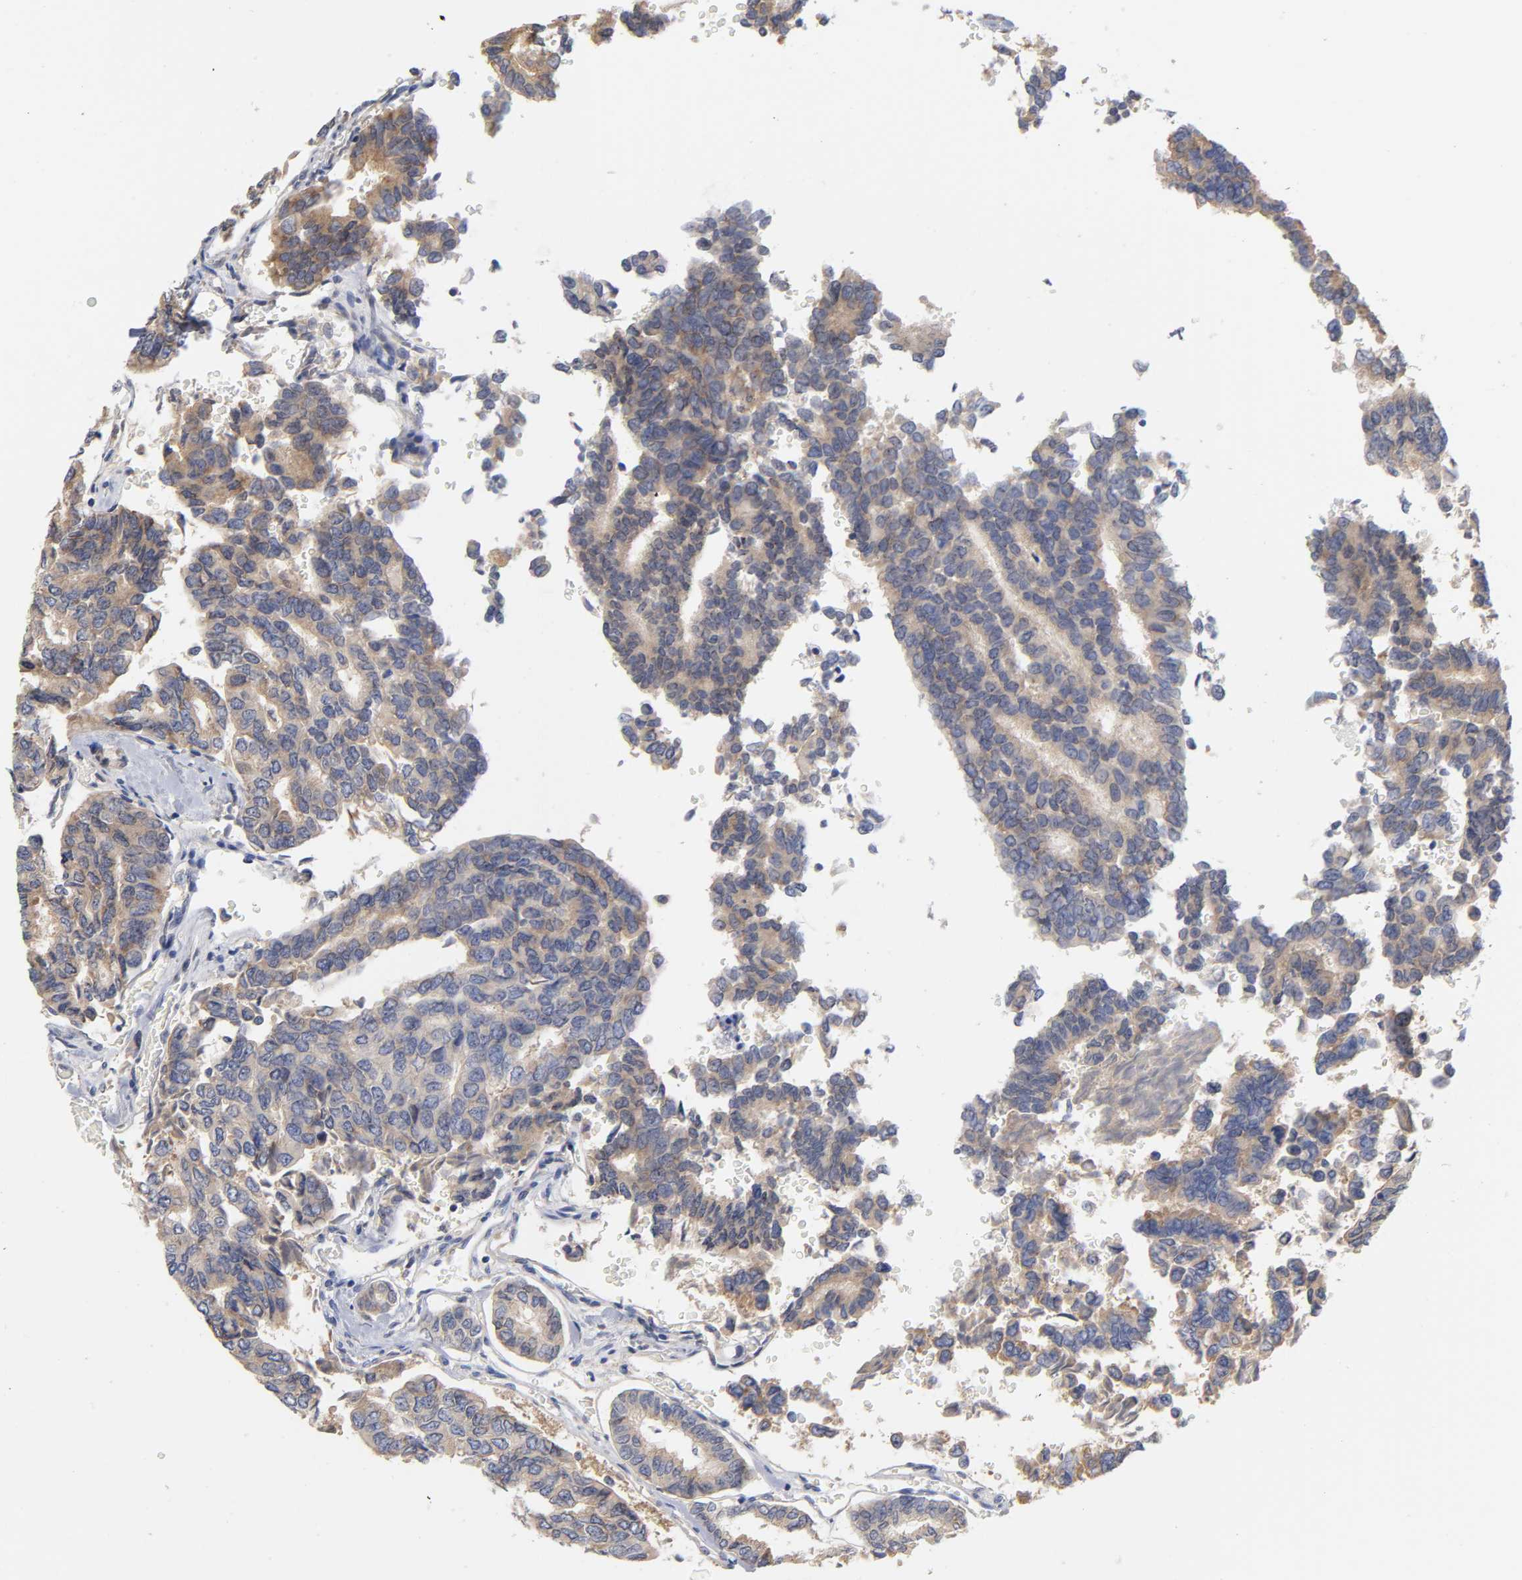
{"staining": {"intensity": "weak", "quantity": "25%-75%", "location": "cytoplasmic/membranous"}, "tissue": "thyroid cancer", "cell_type": "Tumor cells", "image_type": "cancer", "snomed": [{"axis": "morphology", "description": "Normal tissue, NOS"}, {"axis": "morphology", "description": "Papillary adenocarcinoma, NOS"}, {"axis": "topography", "description": "Thyroid gland"}], "caption": "Papillary adenocarcinoma (thyroid) tissue shows weak cytoplasmic/membranous expression in about 25%-75% of tumor cells", "gene": "RPS29", "patient": {"sex": "female", "age": 30}}